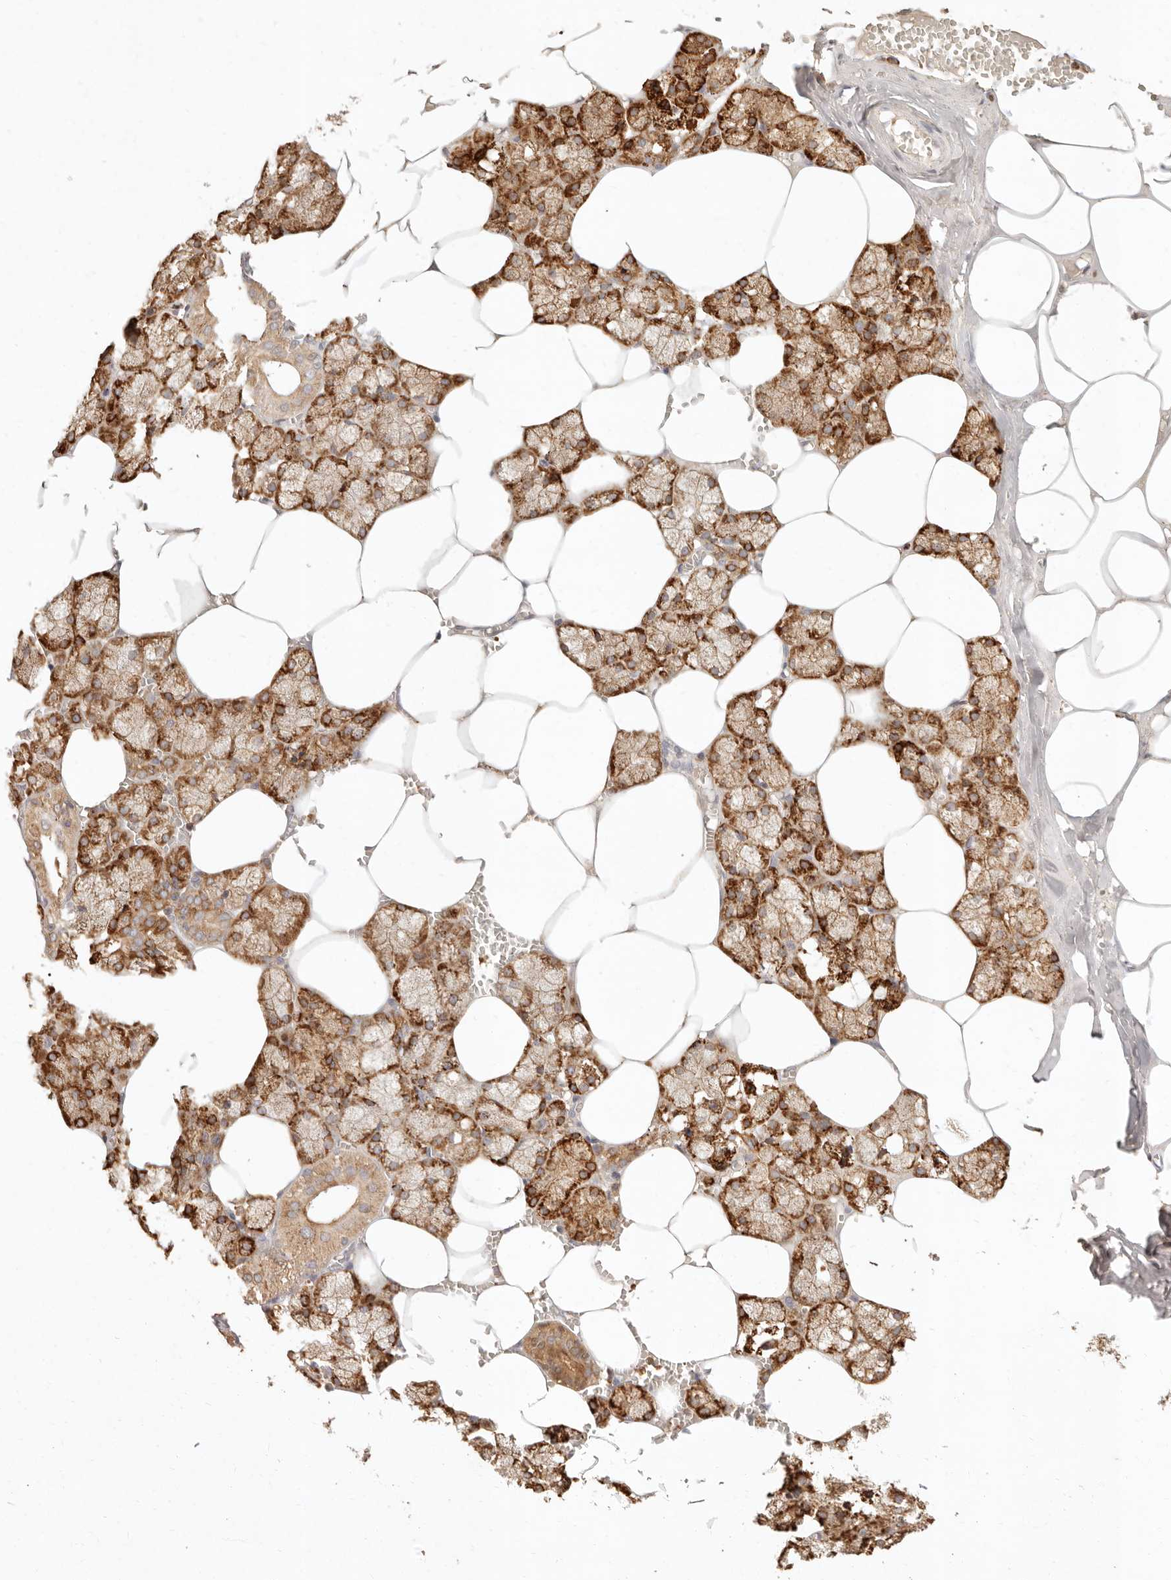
{"staining": {"intensity": "strong", "quantity": ">75%", "location": "cytoplasmic/membranous"}, "tissue": "salivary gland", "cell_type": "Glandular cells", "image_type": "normal", "snomed": [{"axis": "morphology", "description": "Normal tissue, NOS"}, {"axis": "topography", "description": "Salivary gland"}], "caption": "Salivary gland stained with IHC shows strong cytoplasmic/membranous staining in approximately >75% of glandular cells. (DAB IHC, brown staining for protein, blue staining for nuclei).", "gene": "C1orf127", "patient": {"sex": "male", "age": 62}}